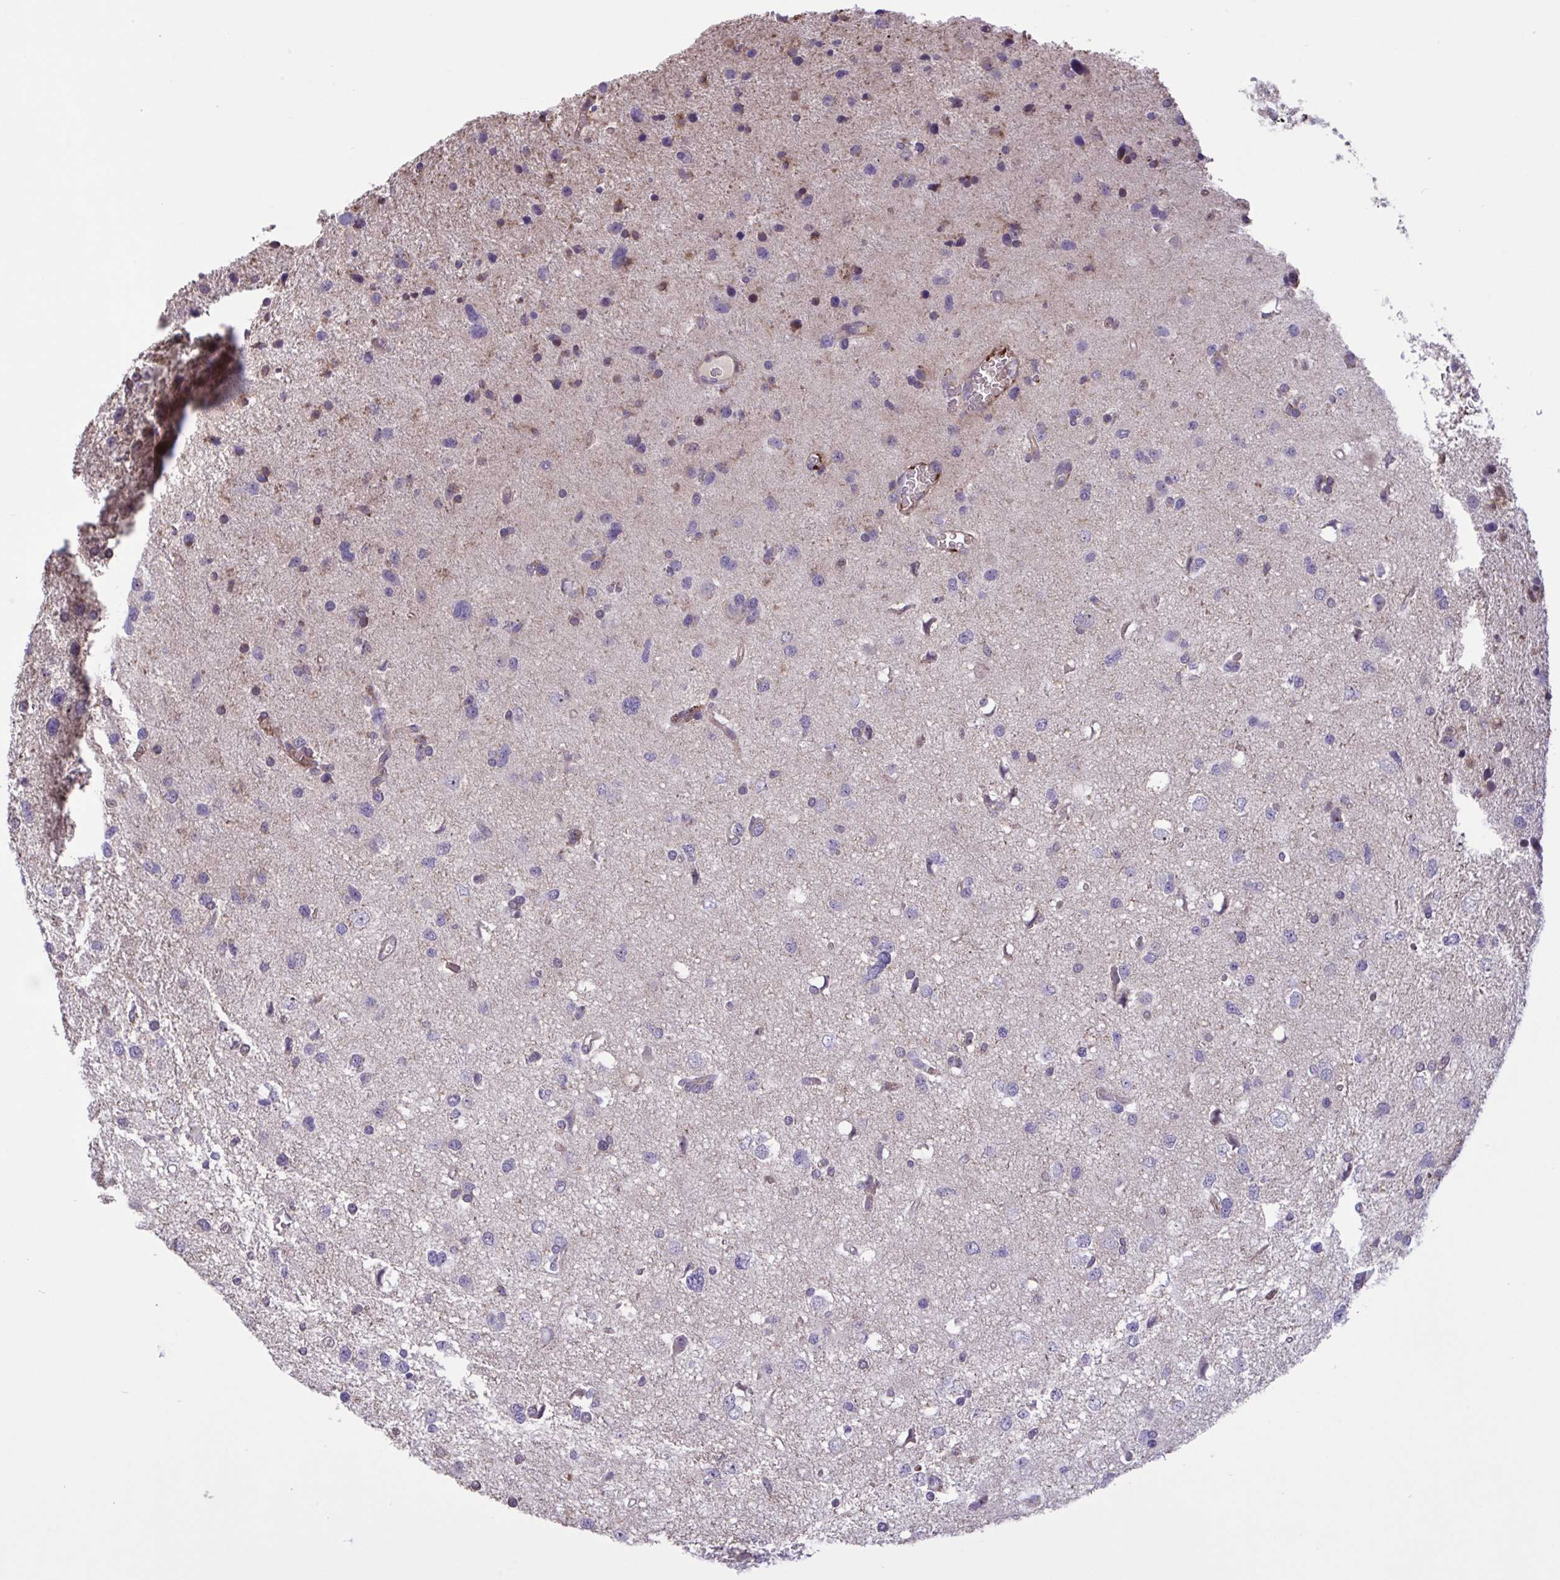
{"staining": {"intensity": "weak", "quantity": "<25%", "location": "cytoplasmic/membranous"}, "tissue": "glioma", "cell_type": "Tumor cells", "image_type": "cancer", "snomed": [{"axis": "morphology", "description": "Glioma, malignant, Low grade"}, {"axis": "topography", "description": "Brain"}], "caption": "An immunohistochemistry micrograph of glioma is shown. There is no staining in tumor cells of glioma.", "gene": "CD101", "patient": {"sex": "female", "age": 55}}